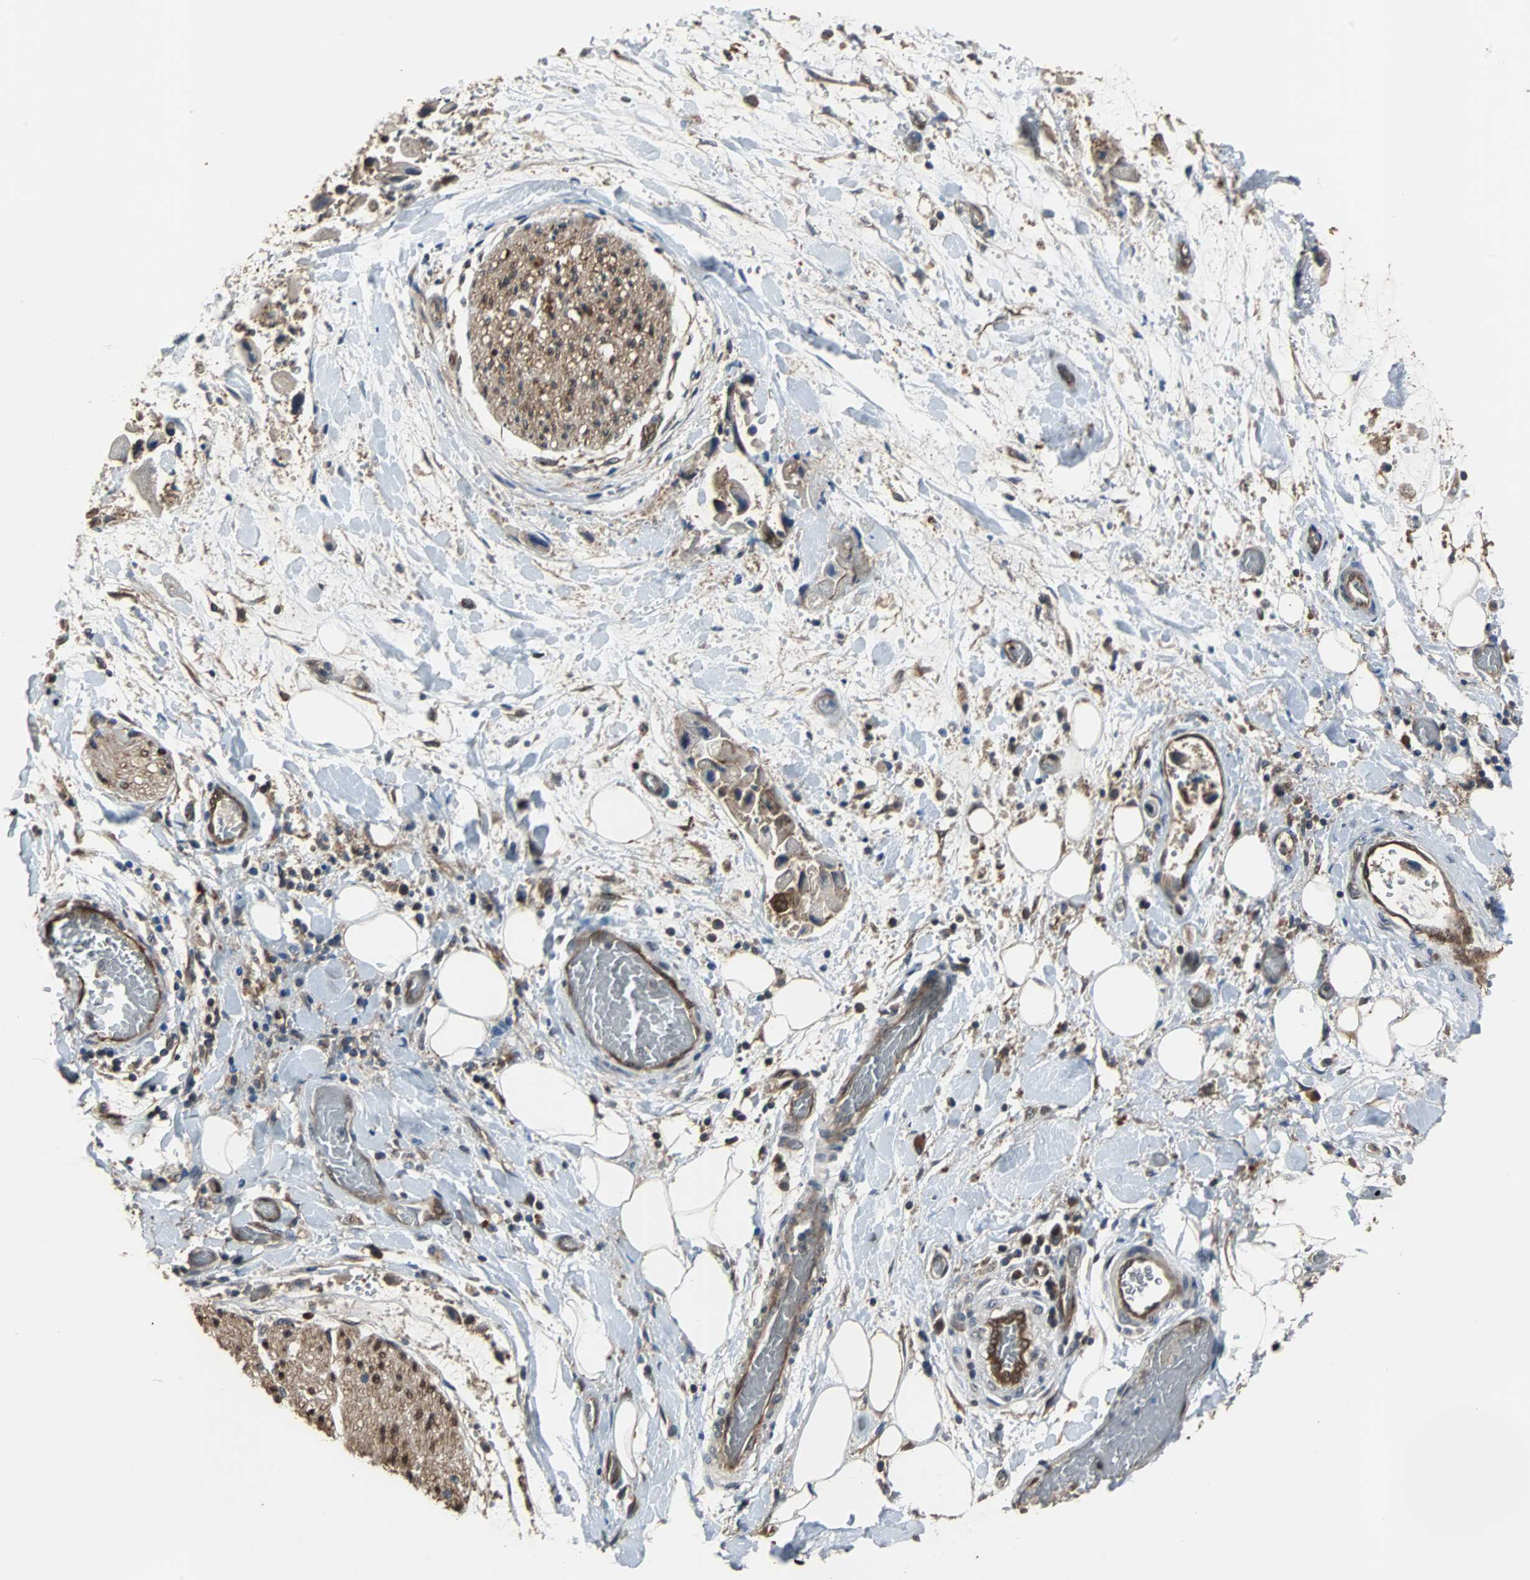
{"staining": {"intensity": "moderate", "quantity": ">75%", "location": "cytoplasmic/membranous"}, "tissue": "adipose tissue", "cell_type": "Adipocytes", "image_type": "normal", "snomed": [{"axis": "morphology", "description": "Normal tissue, NOS"}, {"axis": "morphology", "description": "Cholangiocarcinoma"}, {"axis": "topography", "description": "Liver"}, {"axis": "topography", "description": "Peripheral nerve tissue"}], "caption": "Immunohistochemical staining of normal adipose tissue reveals moderate cytoplasmic/membranous protein staining in about >75% of adipocytes. (Brightfield microscopy of DAB IHC at high magnification).", "gene": "NDRG1", "patient": {"sex": "male", "age": 50}}